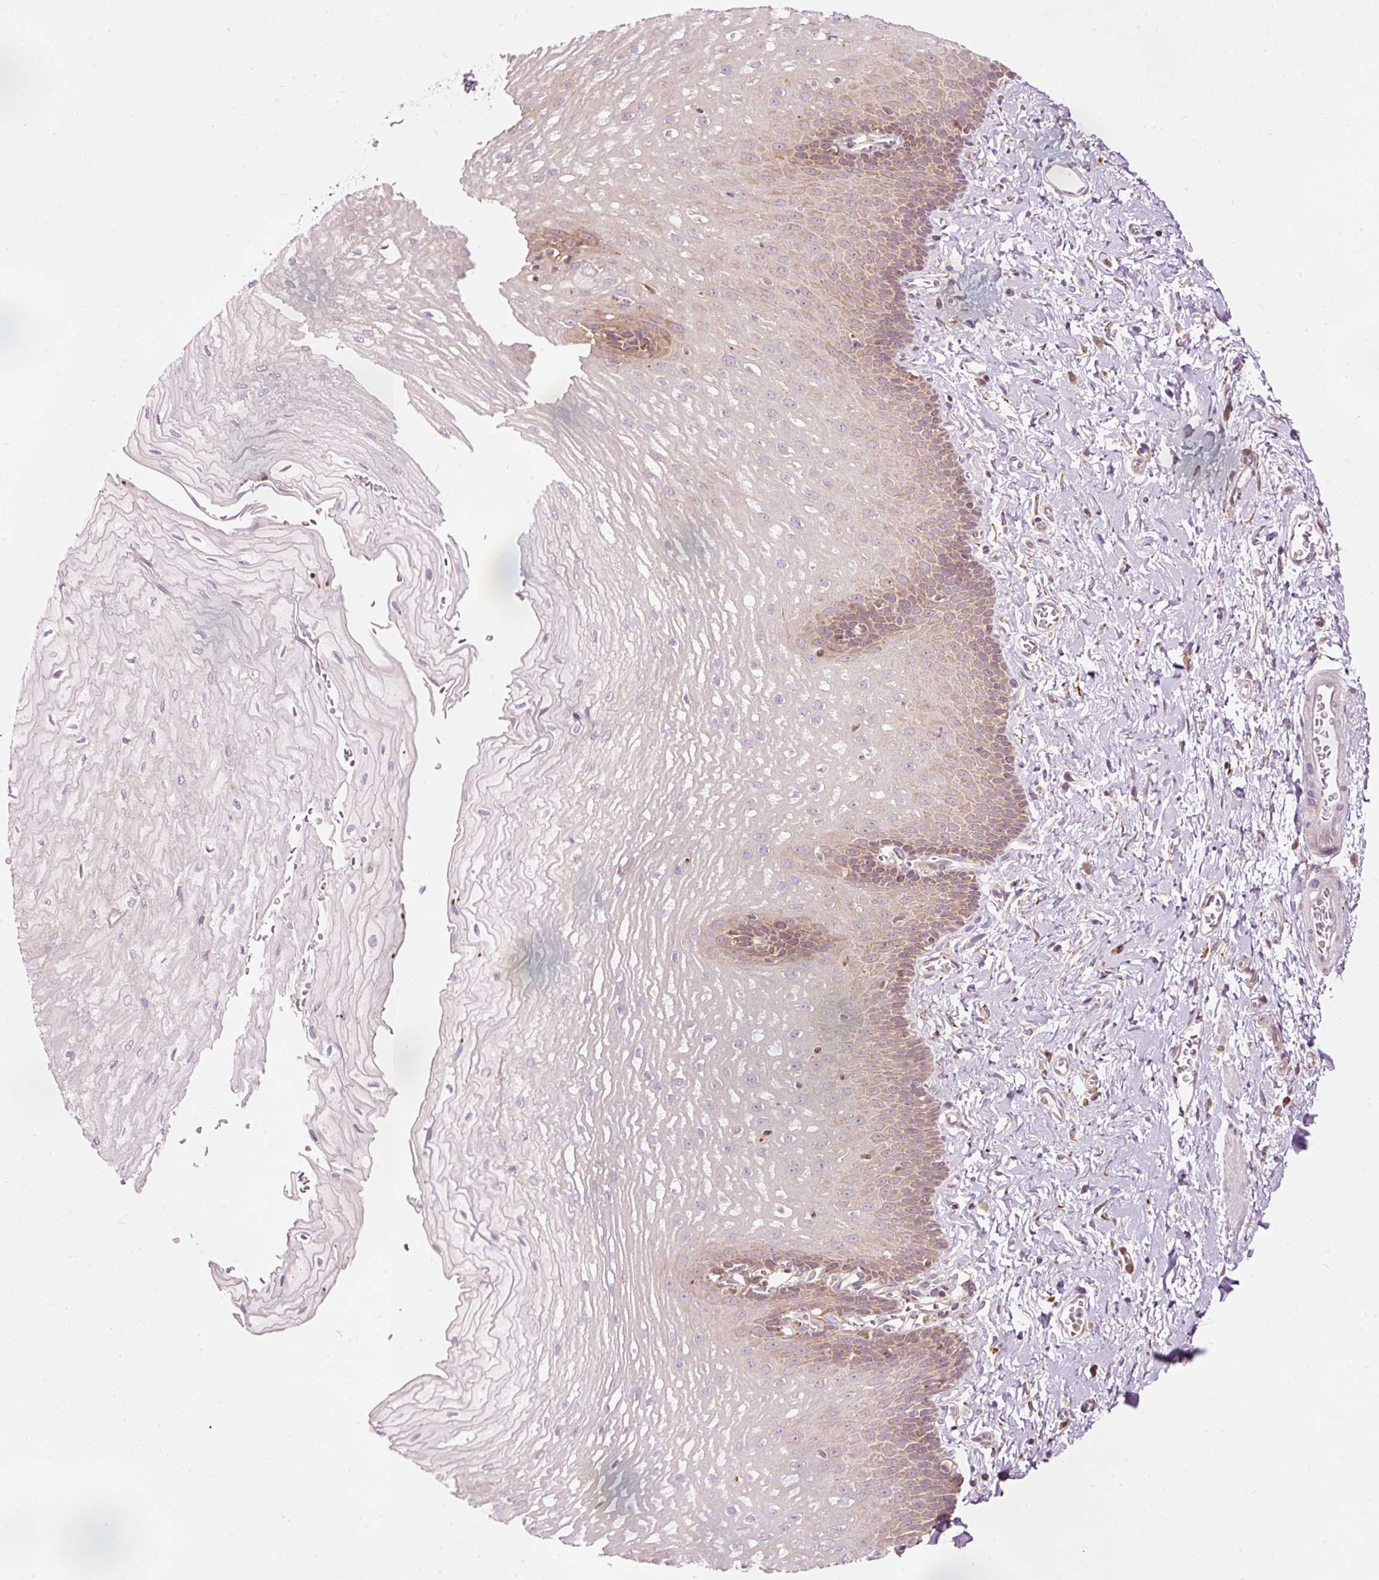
{"staining": {"intensity": "moderate", "quantity": "25%-75%", "location": "cytoplasmic/membranous"}, "tissue": "esophagus", "cell_type": "Squamous epithelial cells", "image_type": "normal", "snomed": [{"axis": "morphology", "description": "Normal tissue, NOS"}, {"axis": "topography", "description": "Esophagus"}], "caption": "An immunohistochemistry (IHC) micrograph of benign tissue is shown. Protein staining in brown highlights moderate cytoplasmic/membranous positivity in esophagus within squamous epithelial cells. Using DAB (brown) and hematoxylin (blue) stains, captured at high magnification using brightfield microscopy.", "gene": "SNAPC5", "patient": {"sex": "male", "age": 70}}